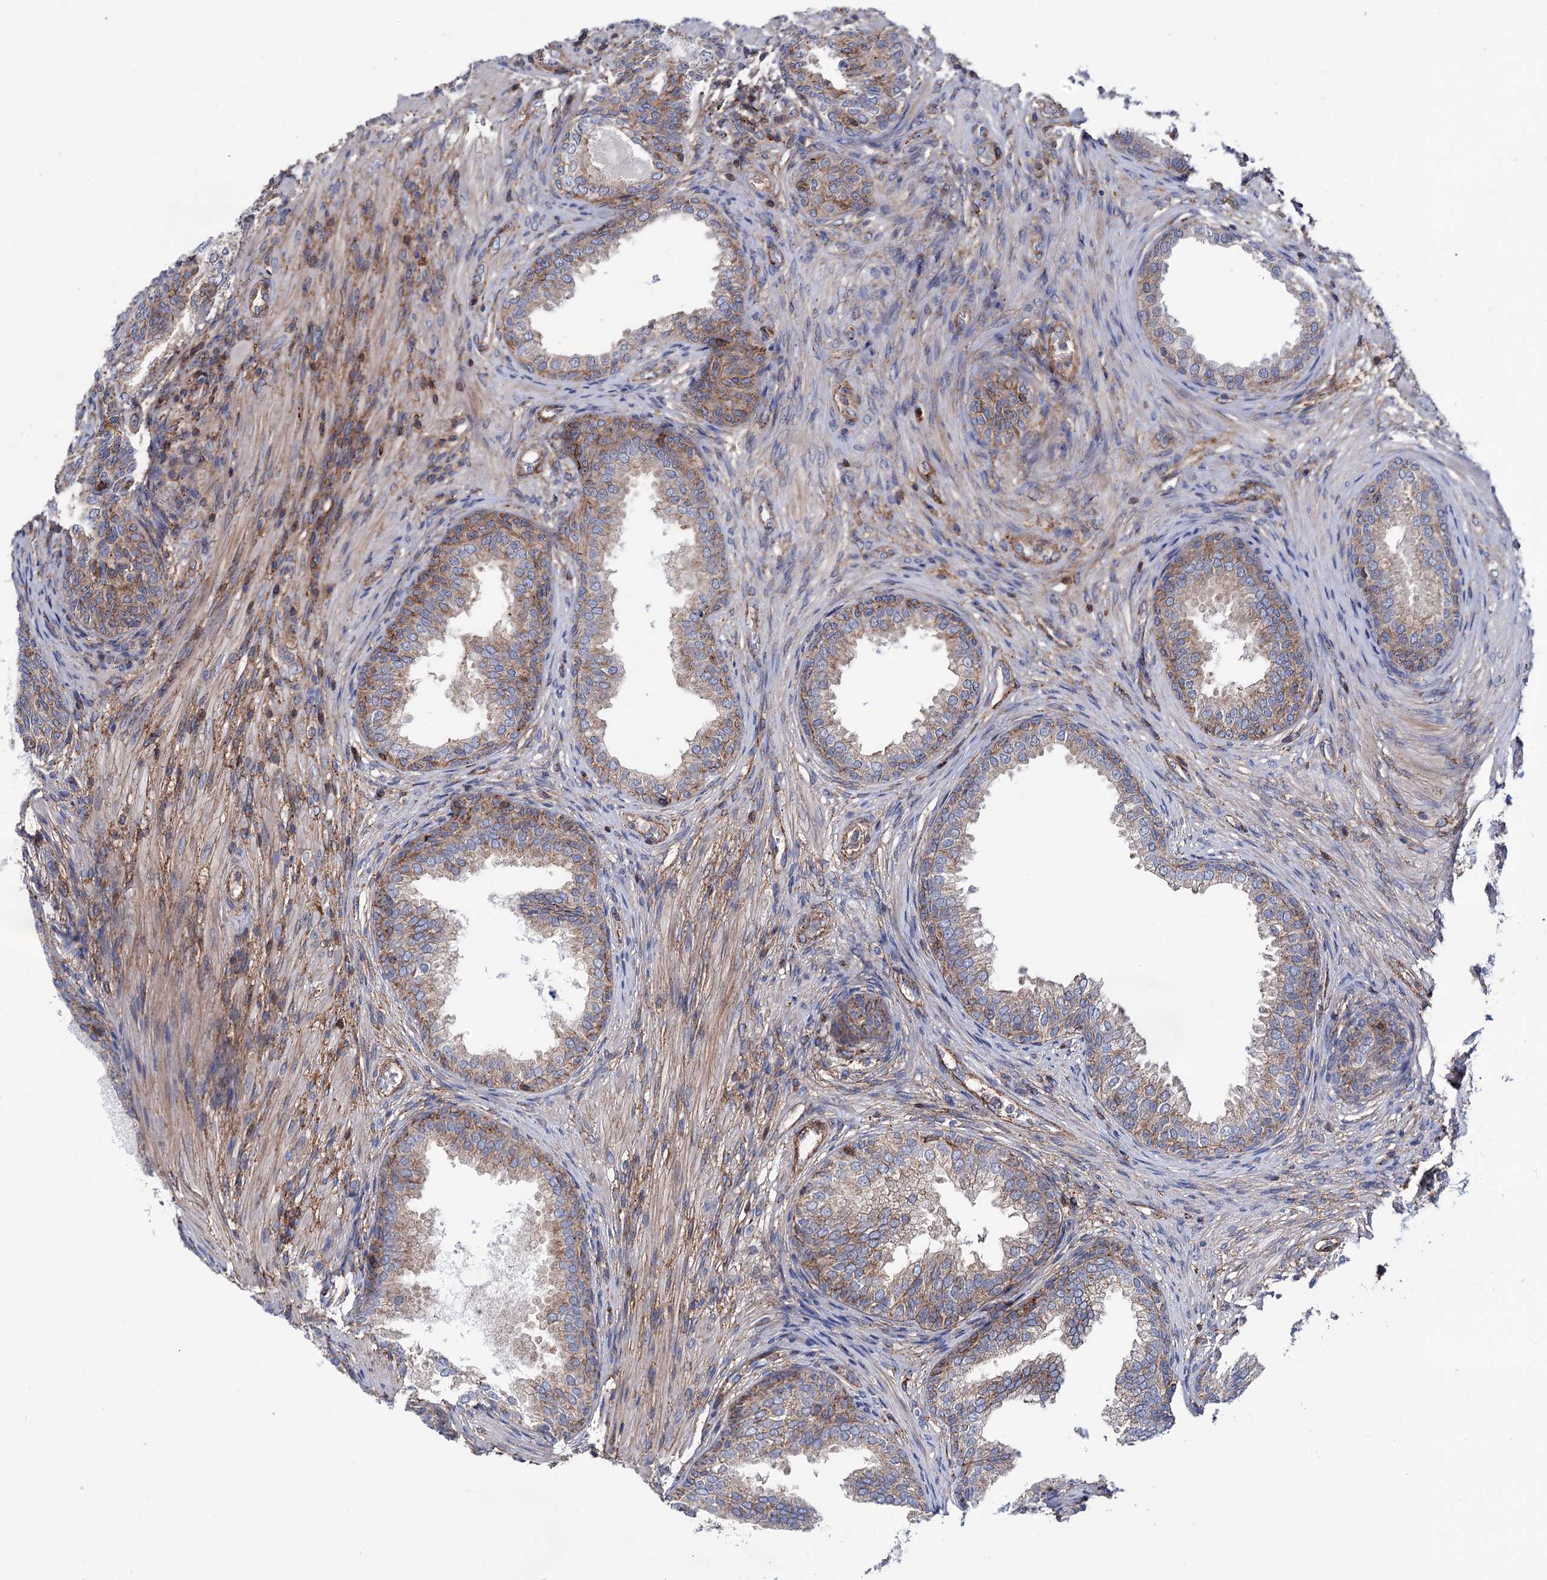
{"staining": {"intensity": "moderate", "quantity": ">75%", "location": "cytoplasmic/membranous"}, "tissue": "prostate", "cell_type": "Glandular cells", "image_type": "normal", "snomed": [{"axis": "morphology", "description": "Normal tissue, NOS"}, {"axis": "topography", "description": "Prostate"}], "caption": "Immunohistochemistry (IHC) of normal prostate displays medium levels of moderate cytoplasmic/membranous staining in about >75% of glandular cells.", "gene": "DEF6", "patient": {"sex": "male", "age": 76}}